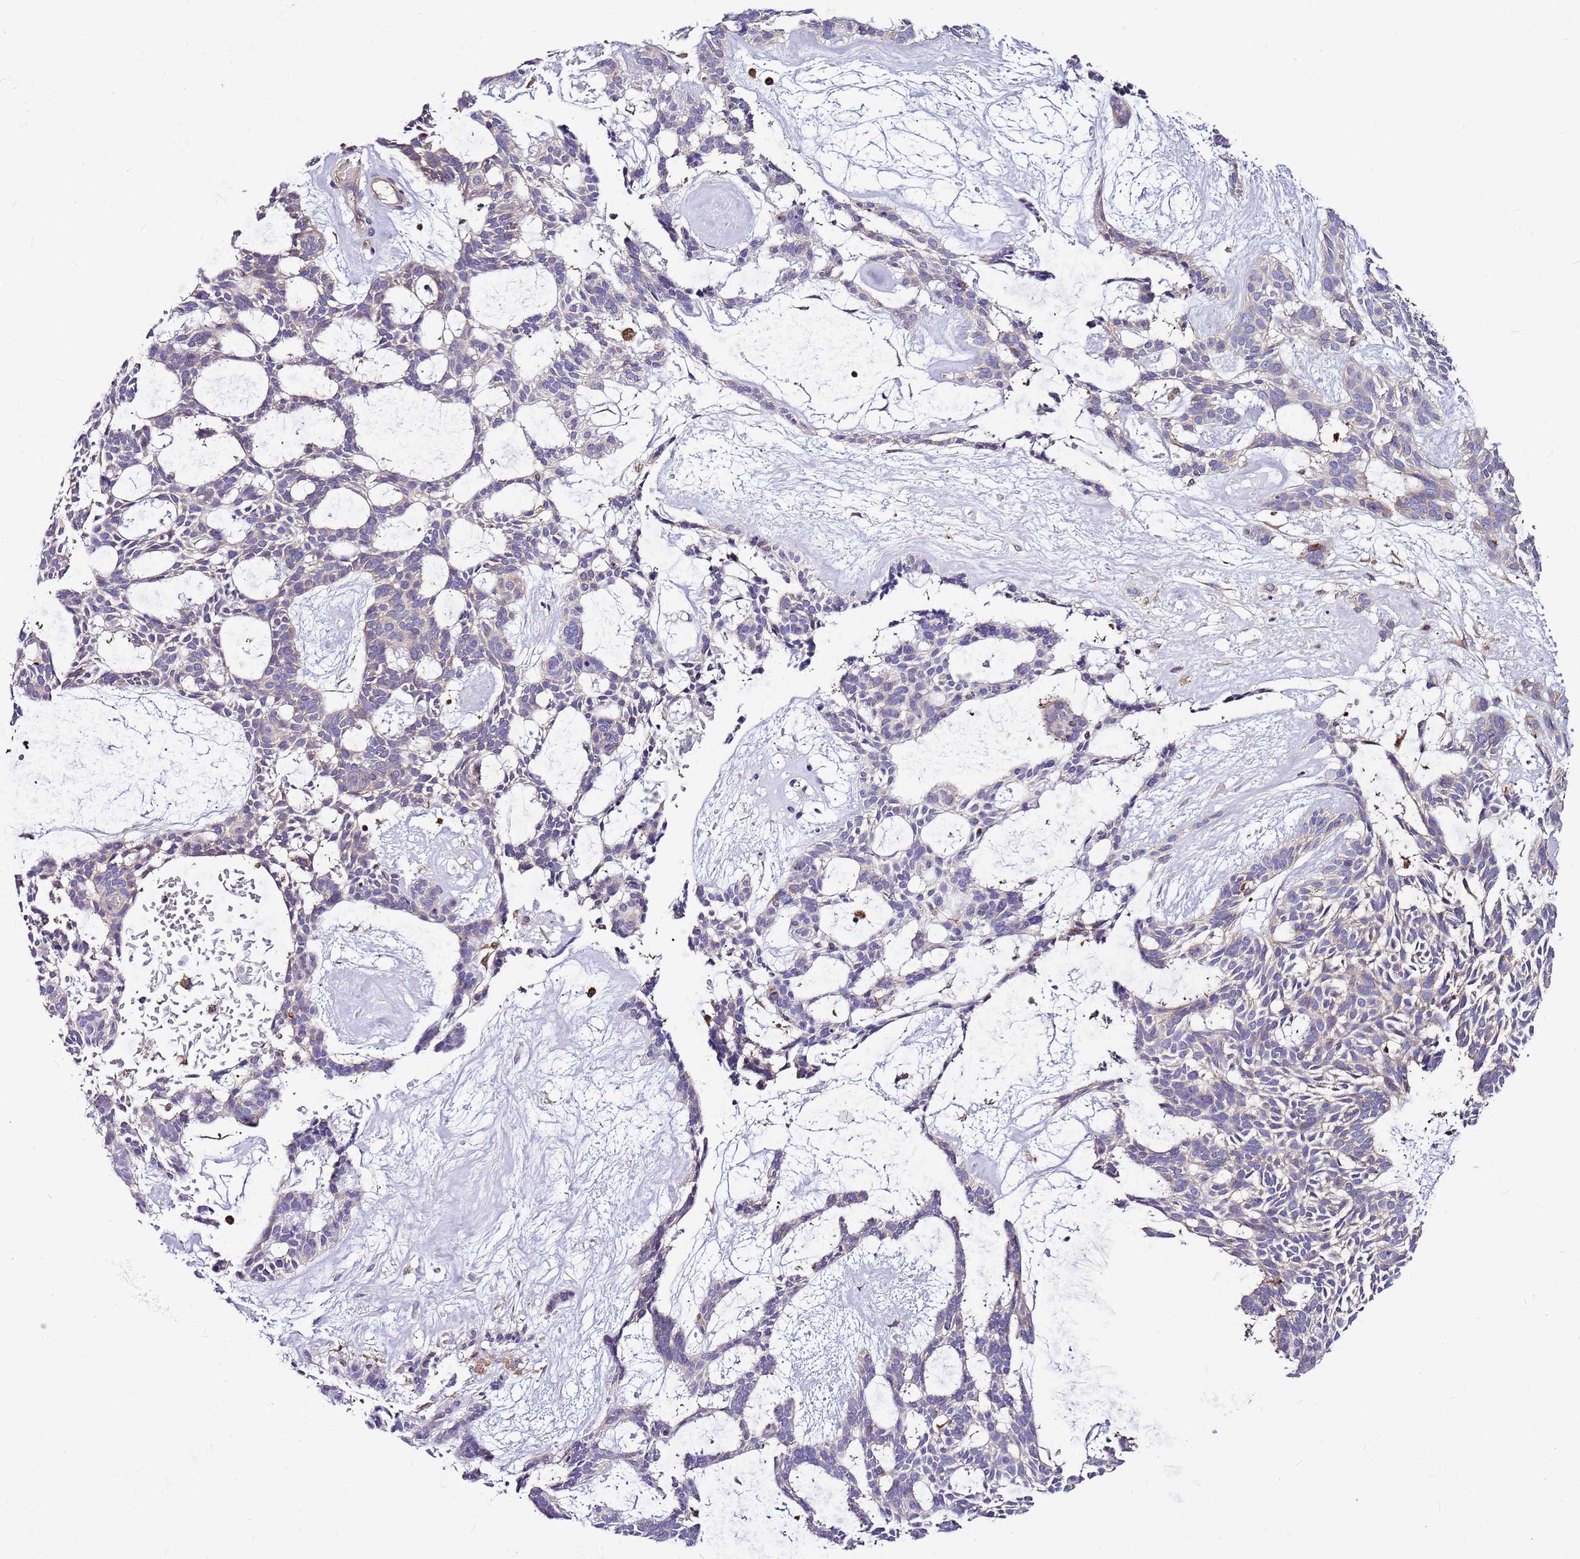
{"staining": {"intensity": "weak", "quantity": "25%-75%", "location": "cytoplasmic/membranous"}, "tissue": "skin cancer", "cell_type": "Tumor cells", "image_type": "cancer", "snomed": [{"axis": "morphology", "description": "Basal cell carcinoma"}, {"axis": "topography", "description": "Skin"}], "caption": "Skin cancer stained with immunohistochemistry displays weak cytoplasmic/membranous expression in approximately 25%-75% of tumor cells.", "gene": "ATXN2L", "patient": {"sex": "male", "age": 61}}